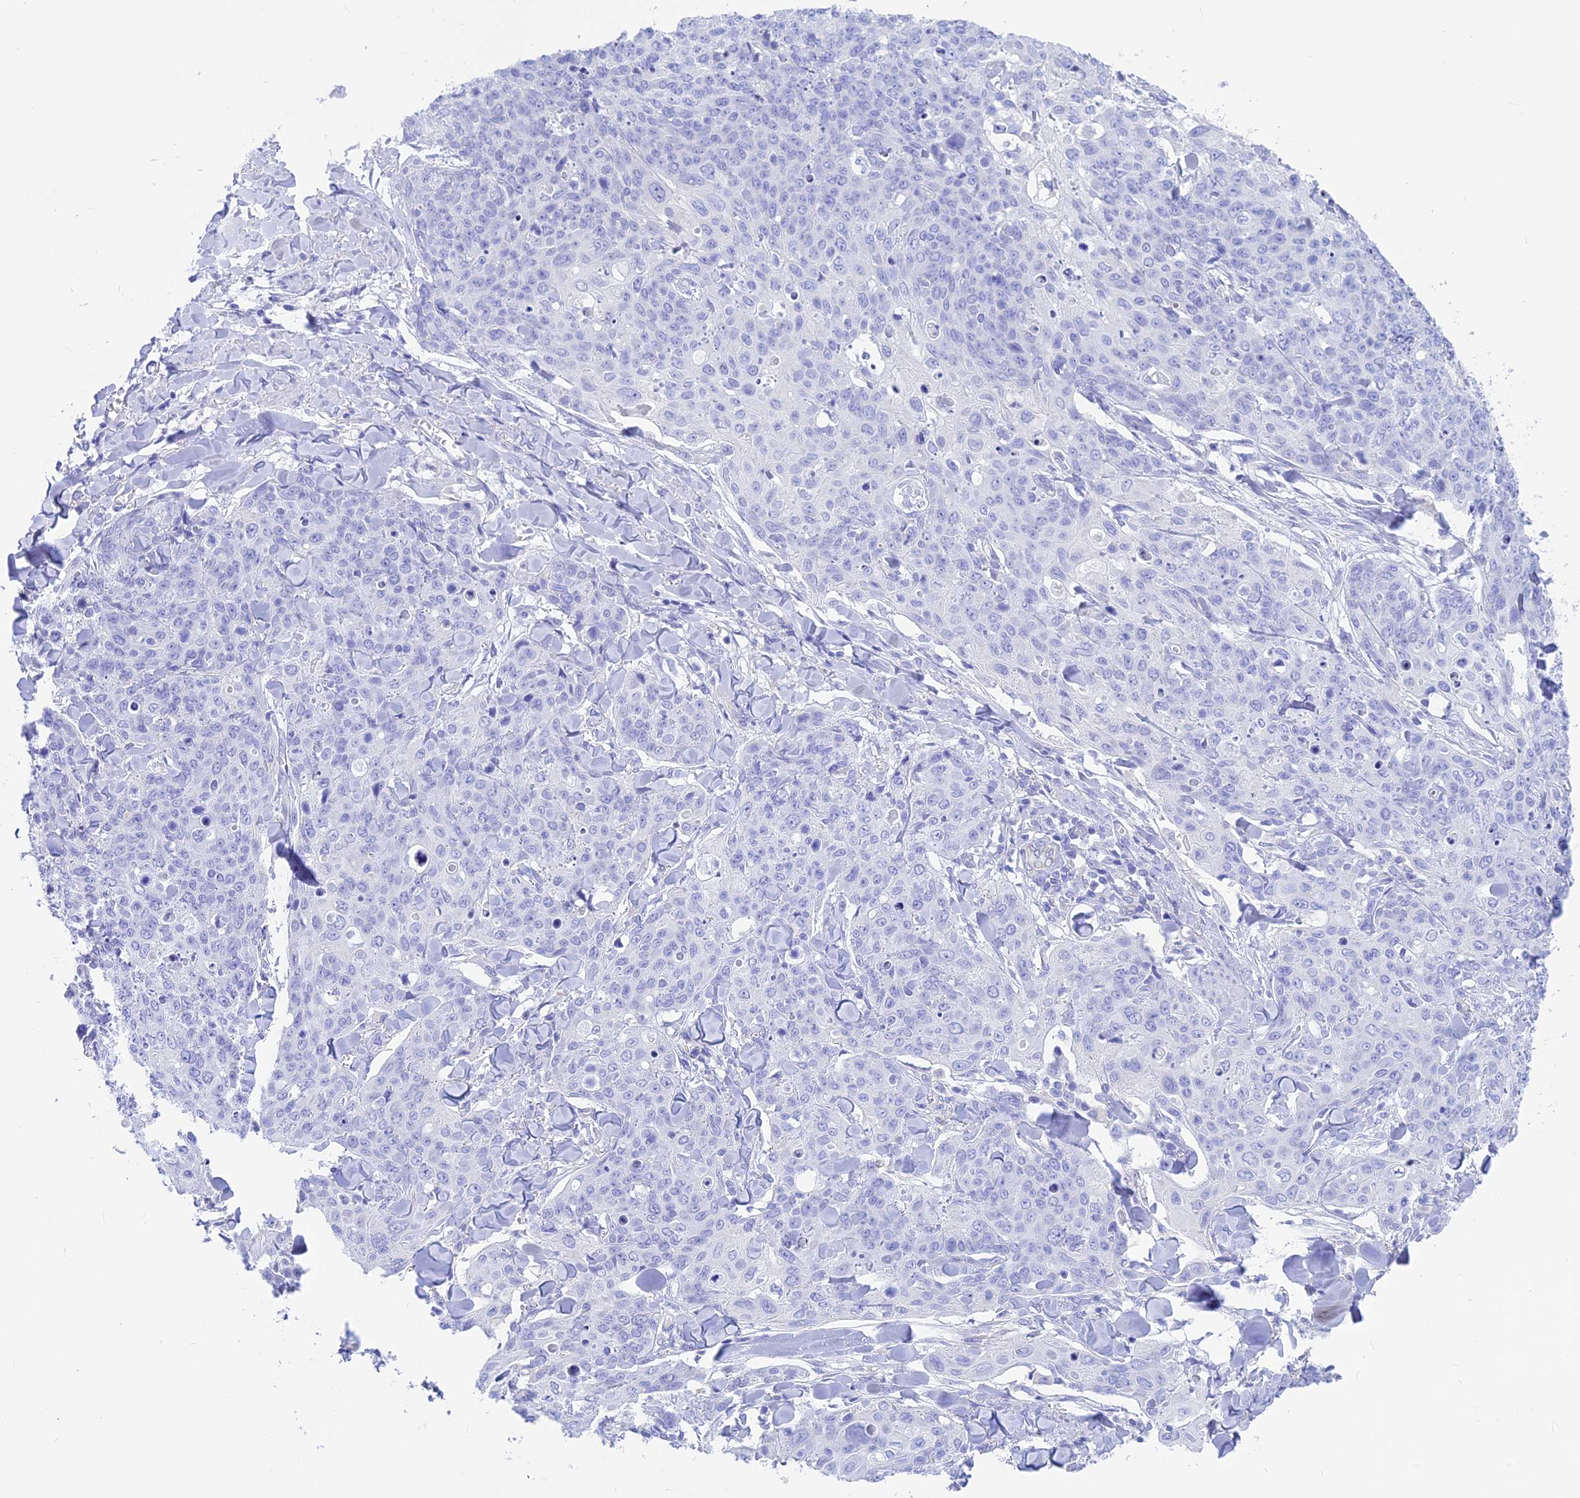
{"staining": {"intensity": "negative", "quantity": "none", "location": "none"}, "tissue": "skin cancer", "cell_type": "Tumor cells", "image_type": "cancer", "snomed": [{"axis": "morphology", "description": "Squamous cell carcinoma, NOS"}, {"axis": "topography", "description": "Skin"}, {"axis": "topography", "description": "Vulva"}], "caption": "Immunohistochemical staining of skin cancer (squamous cell carcinoma) displays no significant staining in tumor cells.", "gene": "GNGT2", "patient": {"sex": "female", "age": 85}}